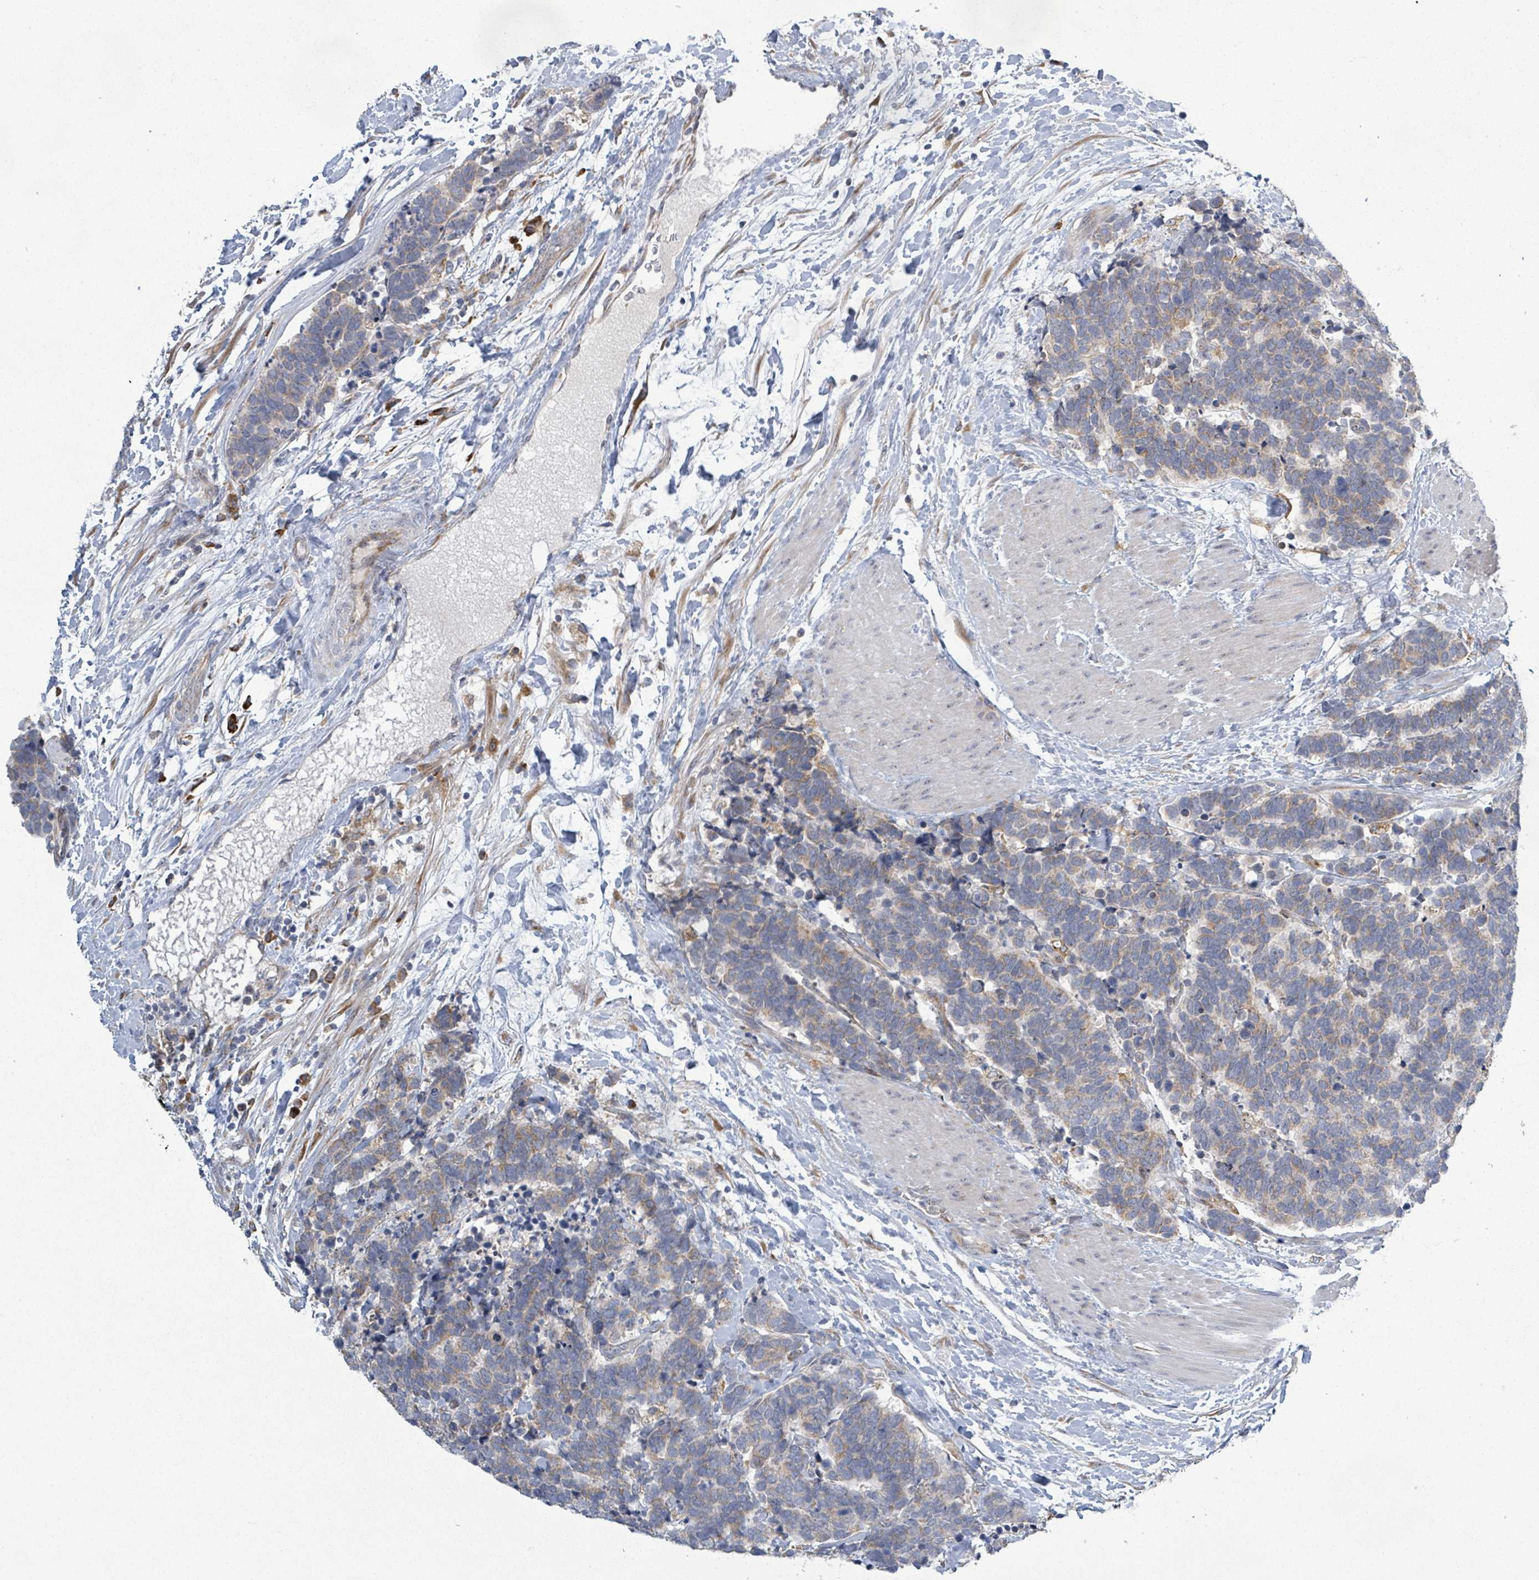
{"staining": {"intensity": "weak", "quantity": "<25%", "location": "cytoplasmic/membranous"}, "tissue": "carcinoid", "cell_type": "Tumor cells", "image_type": "cancer", "snomed": [{"axis": "morphology", "description": "Carcinoma, NOS"}, {"axis": "morphology", "description": "Carcinoid, malignant, NOS"}, {"axis": "topography", "description": "Prostate"}], "caption": "Photomicrograph shows no significant protein positivity in tumor cells of carcinoma. The staining is performed using DAB brown chromogen with nuclei counter-stained in using hematoxylin.", "gene": "ATP13A1", "patient": {"sex": "male", "age": 57}}